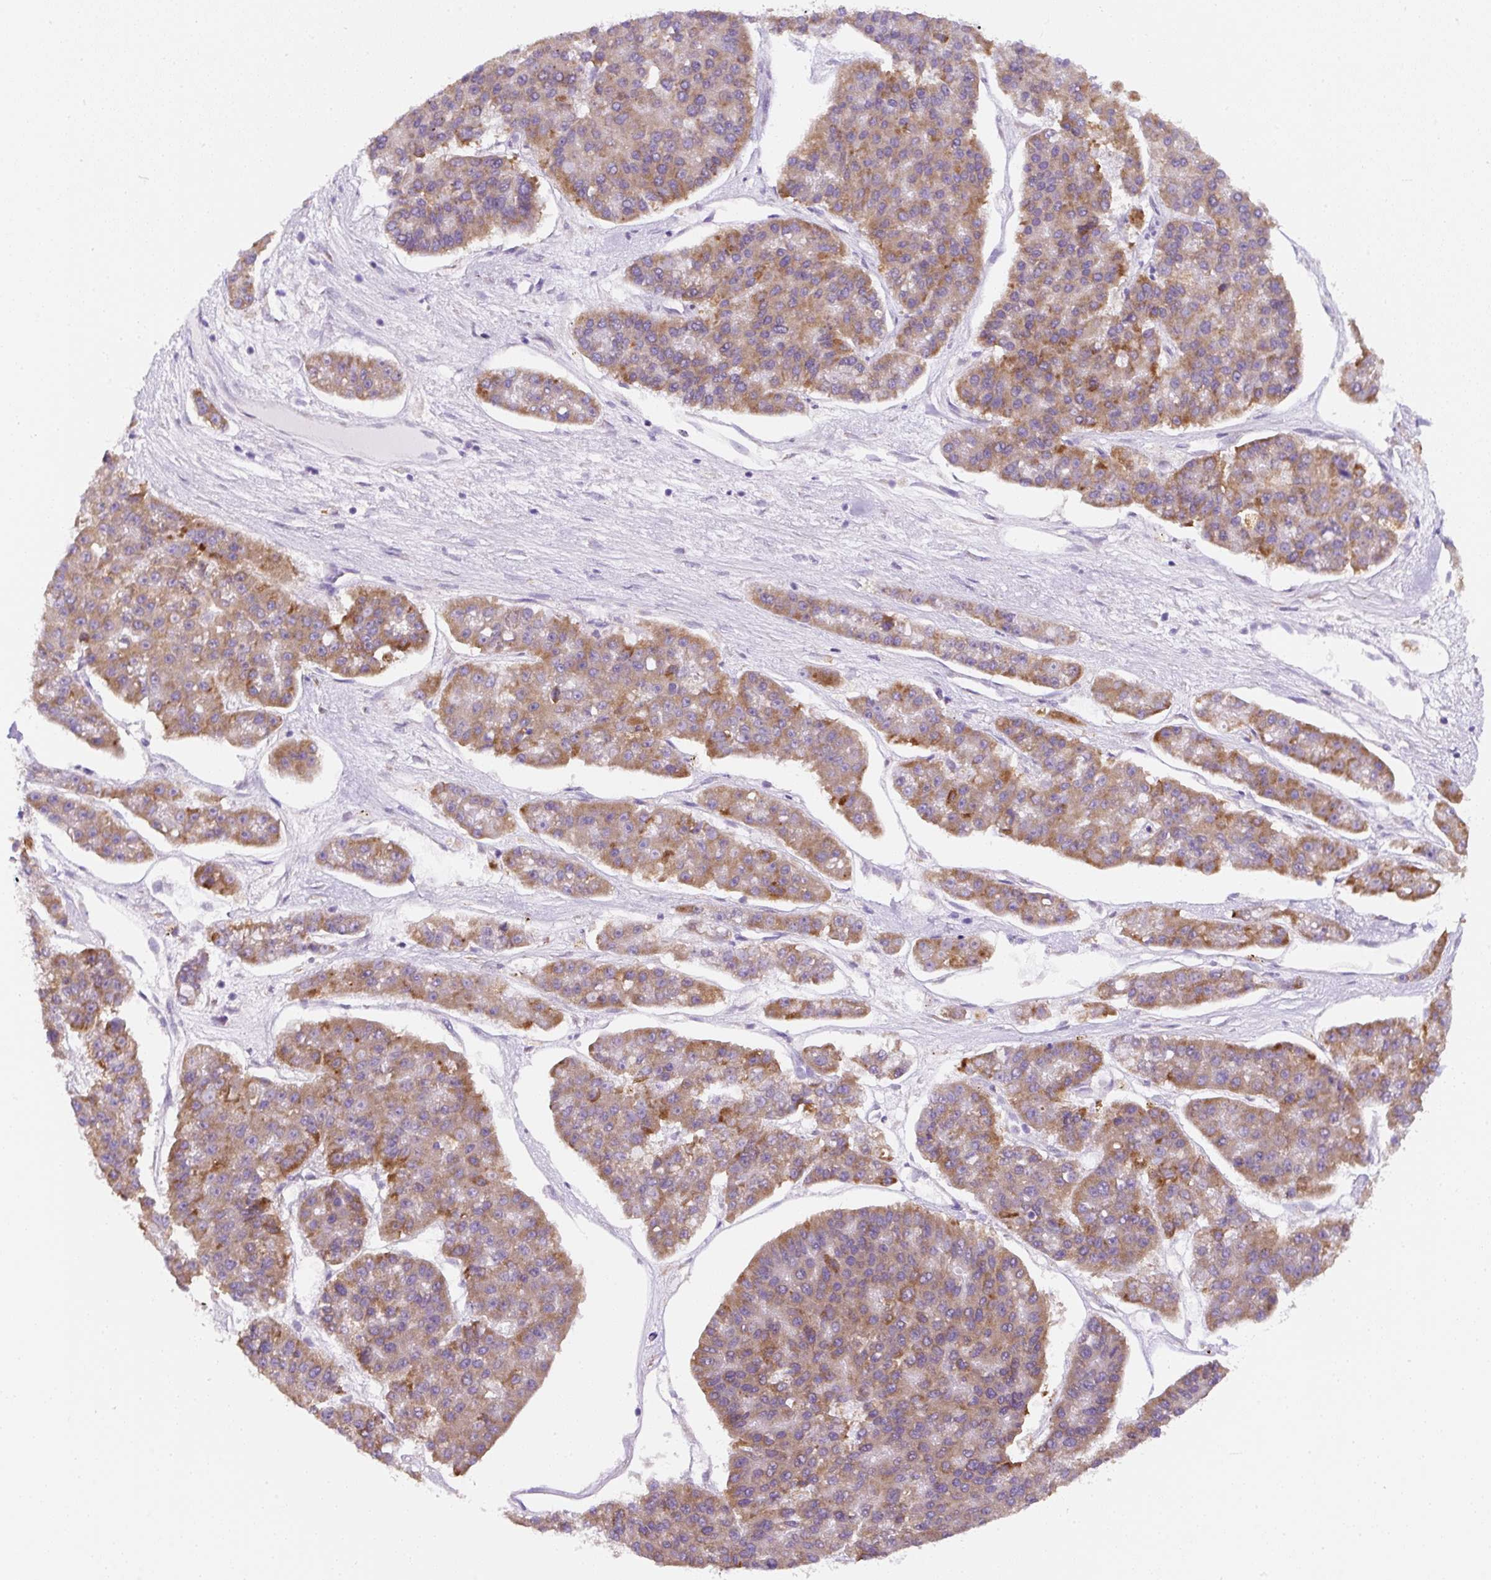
{"staining": {"intensity": "moderate", "quantity": "25%-75%", "location": "cytoplasmic/membranous"}, "tissue": "pancreatic cancer", "cell_type": "Tumor cells", "image_type": "cancer", "snomed": [{"axis": "morphology", "description": "Adenocarcinoma, NOS"}, {"axis": "topography", "description": "Pancreas"}], "caption": "Immunohistochemical staining of adenocarcinoma (pancreatic) reveals medium levels of moderate cytoplasmic/membranous staining in approximately 25%-75% of tumor cells. The protein of interest is shown in brown color, while the nuclei are stained blue.", "gene": "DDOST", "patient": {"sex": "male", "age": 50}}